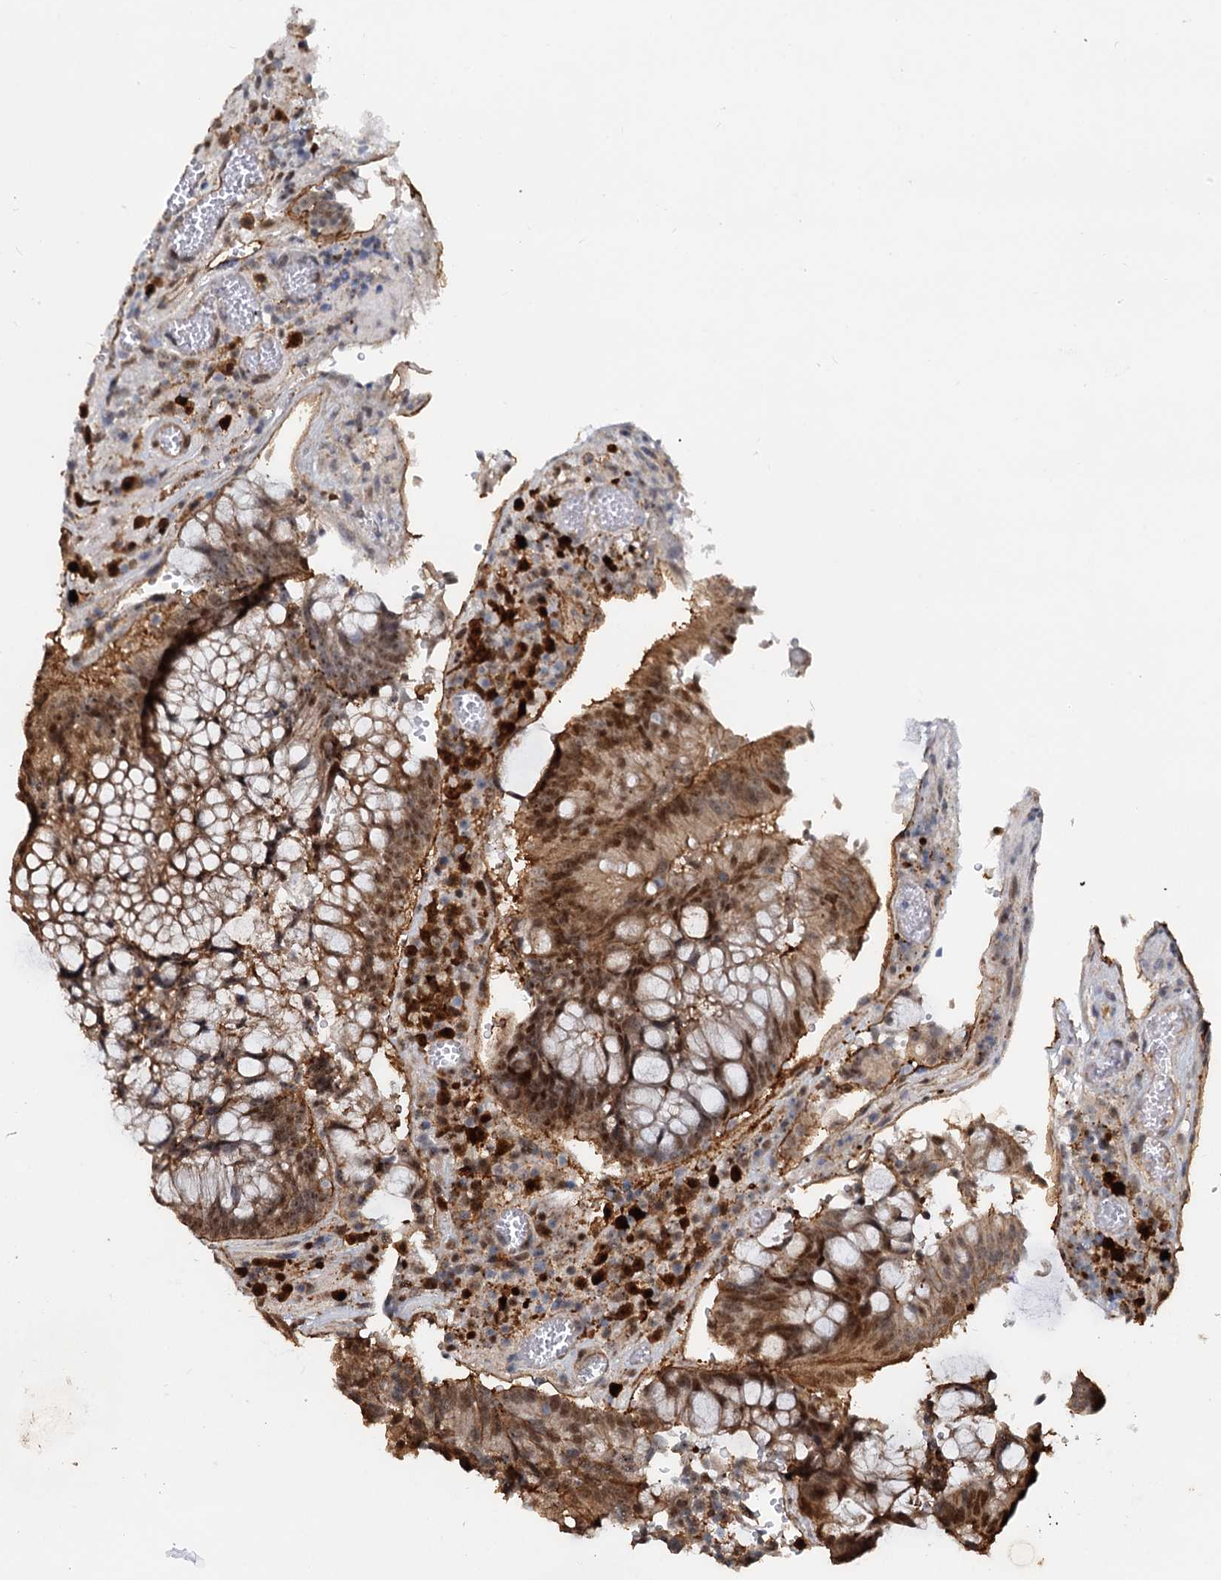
{"staining": {"intensity": "moderate", "quantity": ">75%", "location": "cytoplasmic/membranous,nuclear"}, "tissue": "colorectal cancer", "cell_type": "Tumor cells", "image_type": "cancer", "snomed": [{"axis": "morphology", "description": "Adenocarcinoma, NOS"}, {"axis": "topography", "description": "Rectum"}], "caption": "This image demonstrates immunohistochemistry staining of colorectal adenocarcinoma, with medium moderate cytoplasmic/membranous and nuclear staining in approximately >75% of tumor cells.", "gene": "SPINDOC", "patient": {"sex": "male", "age": 69}}